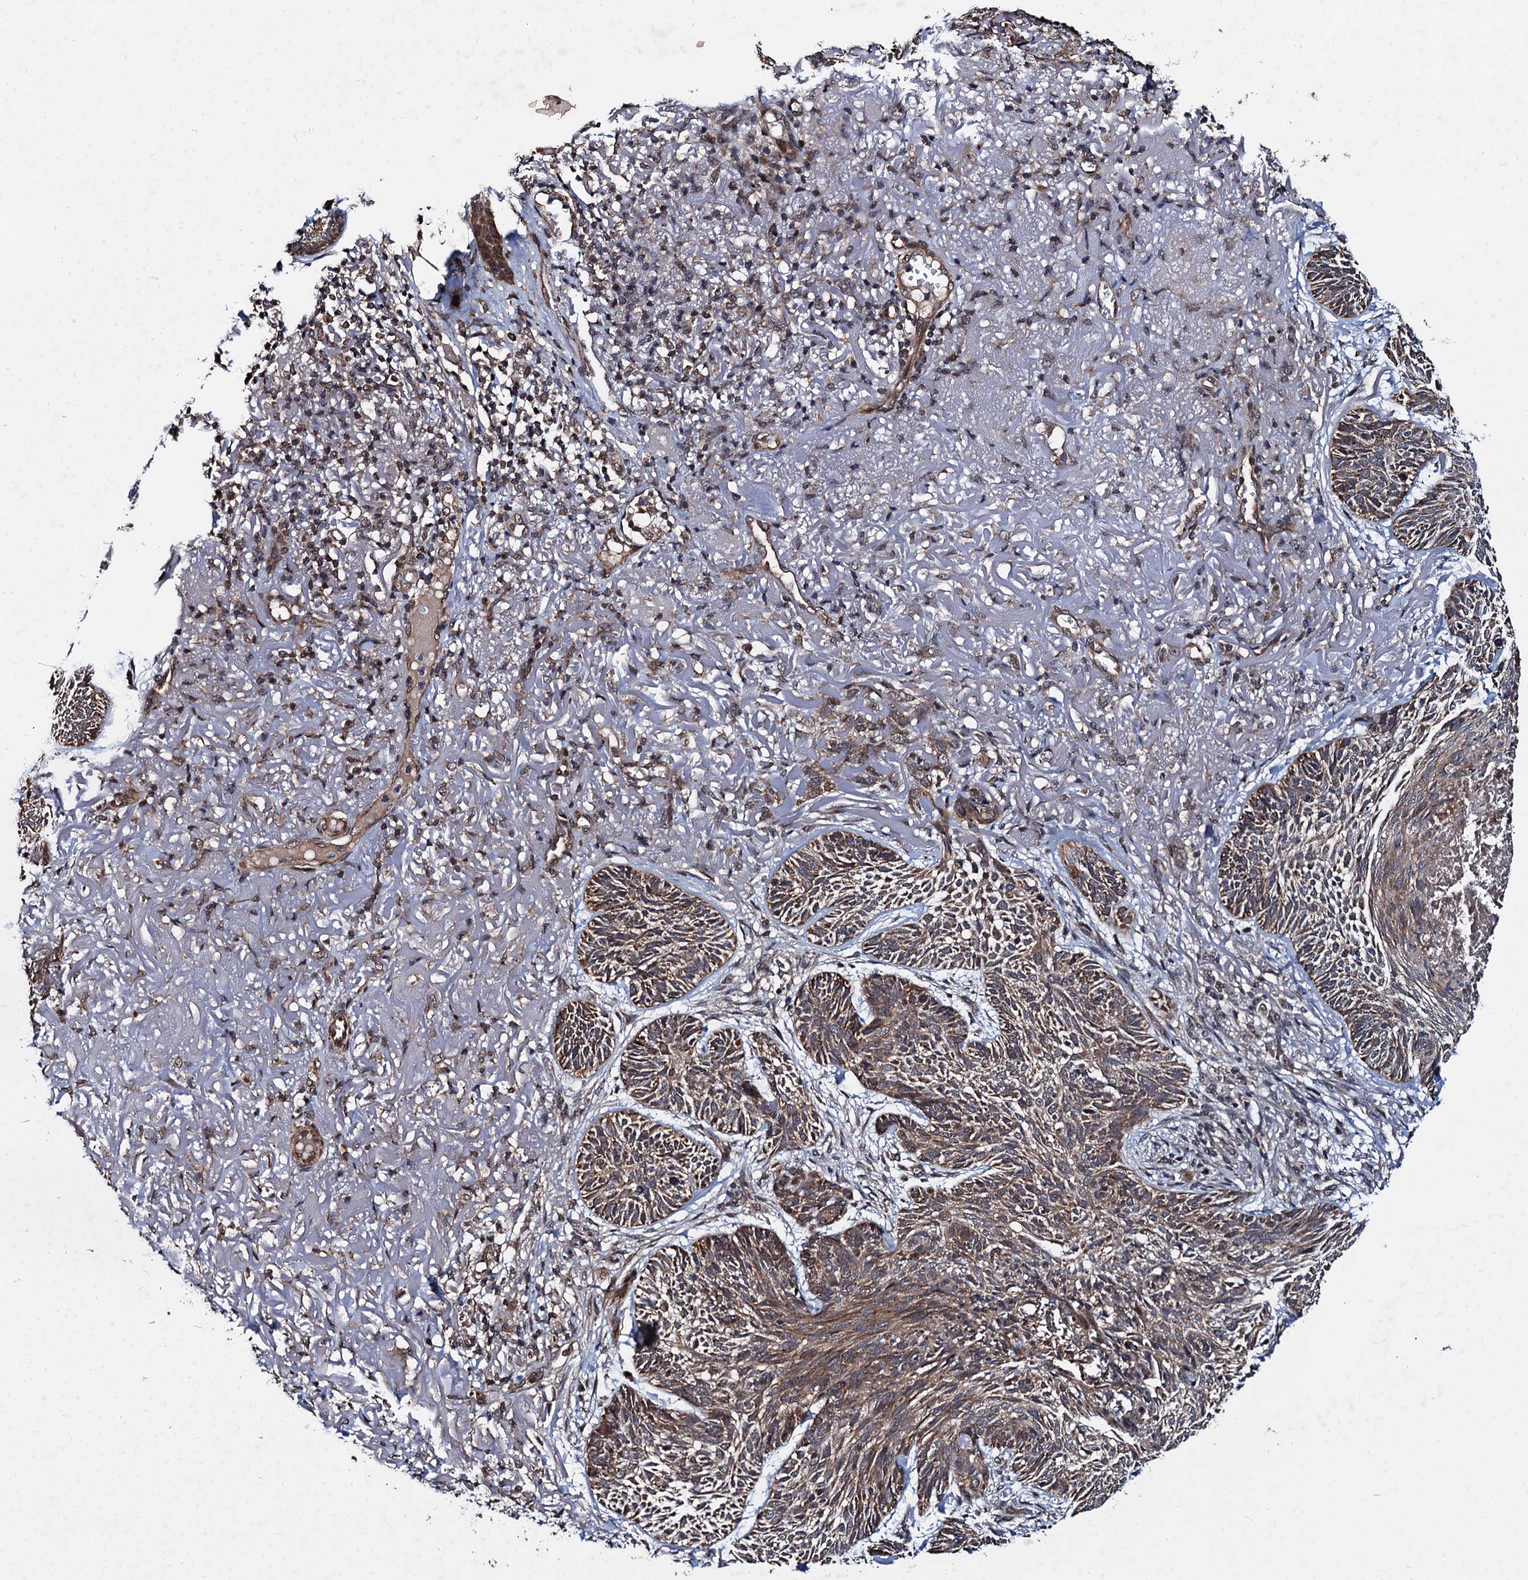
{"staining": {"intensity": "moderate", "quantity": ">75%", "location": "cytoplasmic/membranous"}, "tissue": "skin cancer", "cell_type": "Tumor cells", "image_type": "cancer", "snomed": [{"axis": "morphology", "description": "Normal tissue, NOS"}, {"axis": "morphology", "description": "Basal cell carcinoma"}, {"axis": "topography", "description": "Skin"}], "caption": "Tumor cells show medium levels of moderate cytoplasmic/membranous expression in approximately >75% of cells in human skin cancer. Ihc stains the protein of interest in brown and the nuclei are stained blue.", "gene": "NAA16", "patient": {"sex": "male", "age": 66}}